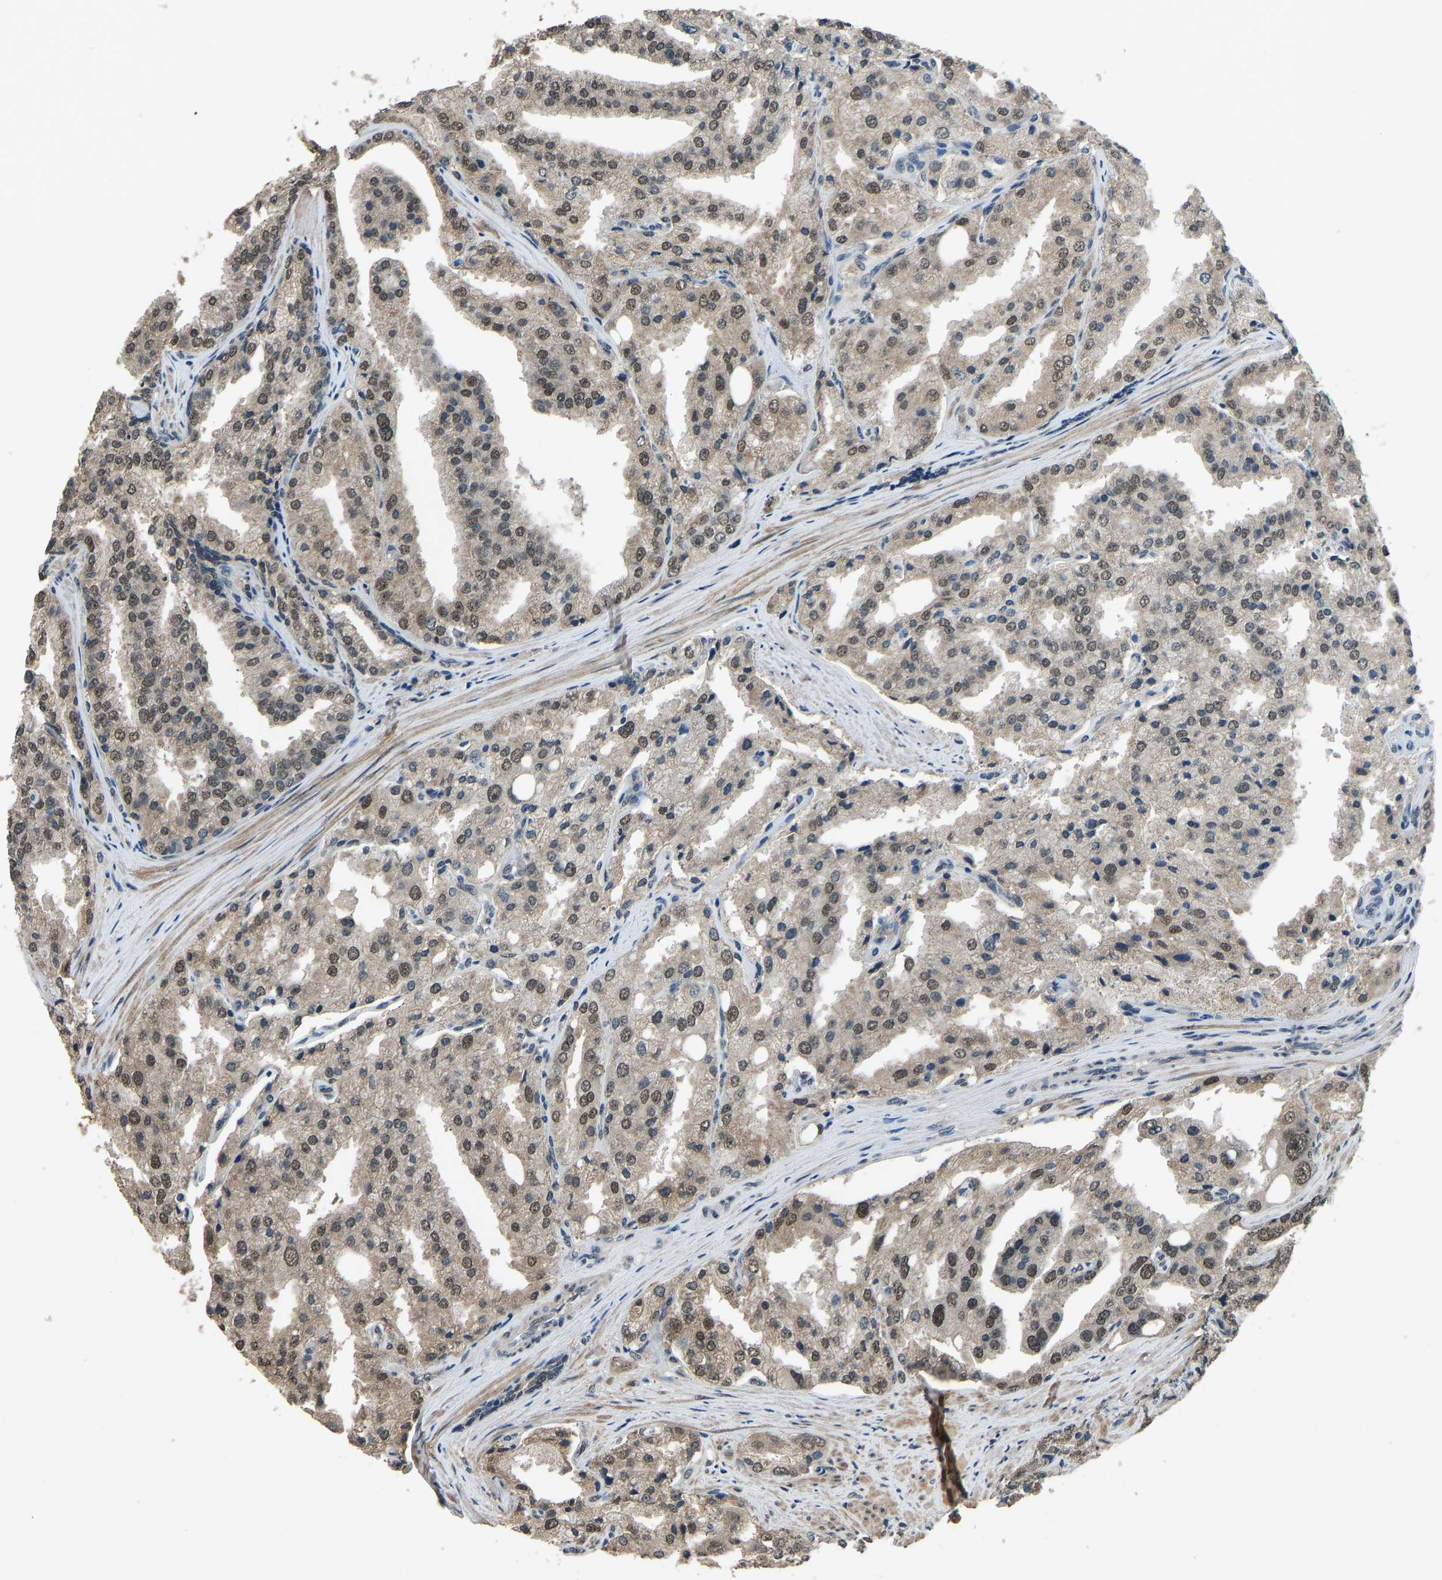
{"staining": {"intensity": "moderate", "quantity": ">75%", "location": "cytoplasmic/membranous,nuclear"}, "tissue": "prostate cancer", "cell_type": "Tumor cells", "image_type": "cancer", "snomed": [{"axis": "morphology", "description": "Adenocarcinoma, High grade"}, {"axis": "topography", "description": "Prostate"}], "caption": "Immunohistochemistry (IHC) (DAB (3,3'-diaminobenzidine)) staining of prostate high-grade adenocarcinoma shows moderate cytoplasmic/membranous and nuclear protein expression in about >75% of tumor cells.", "gene": "TOX4", "patient": {"sex": "male", "age": 50}}